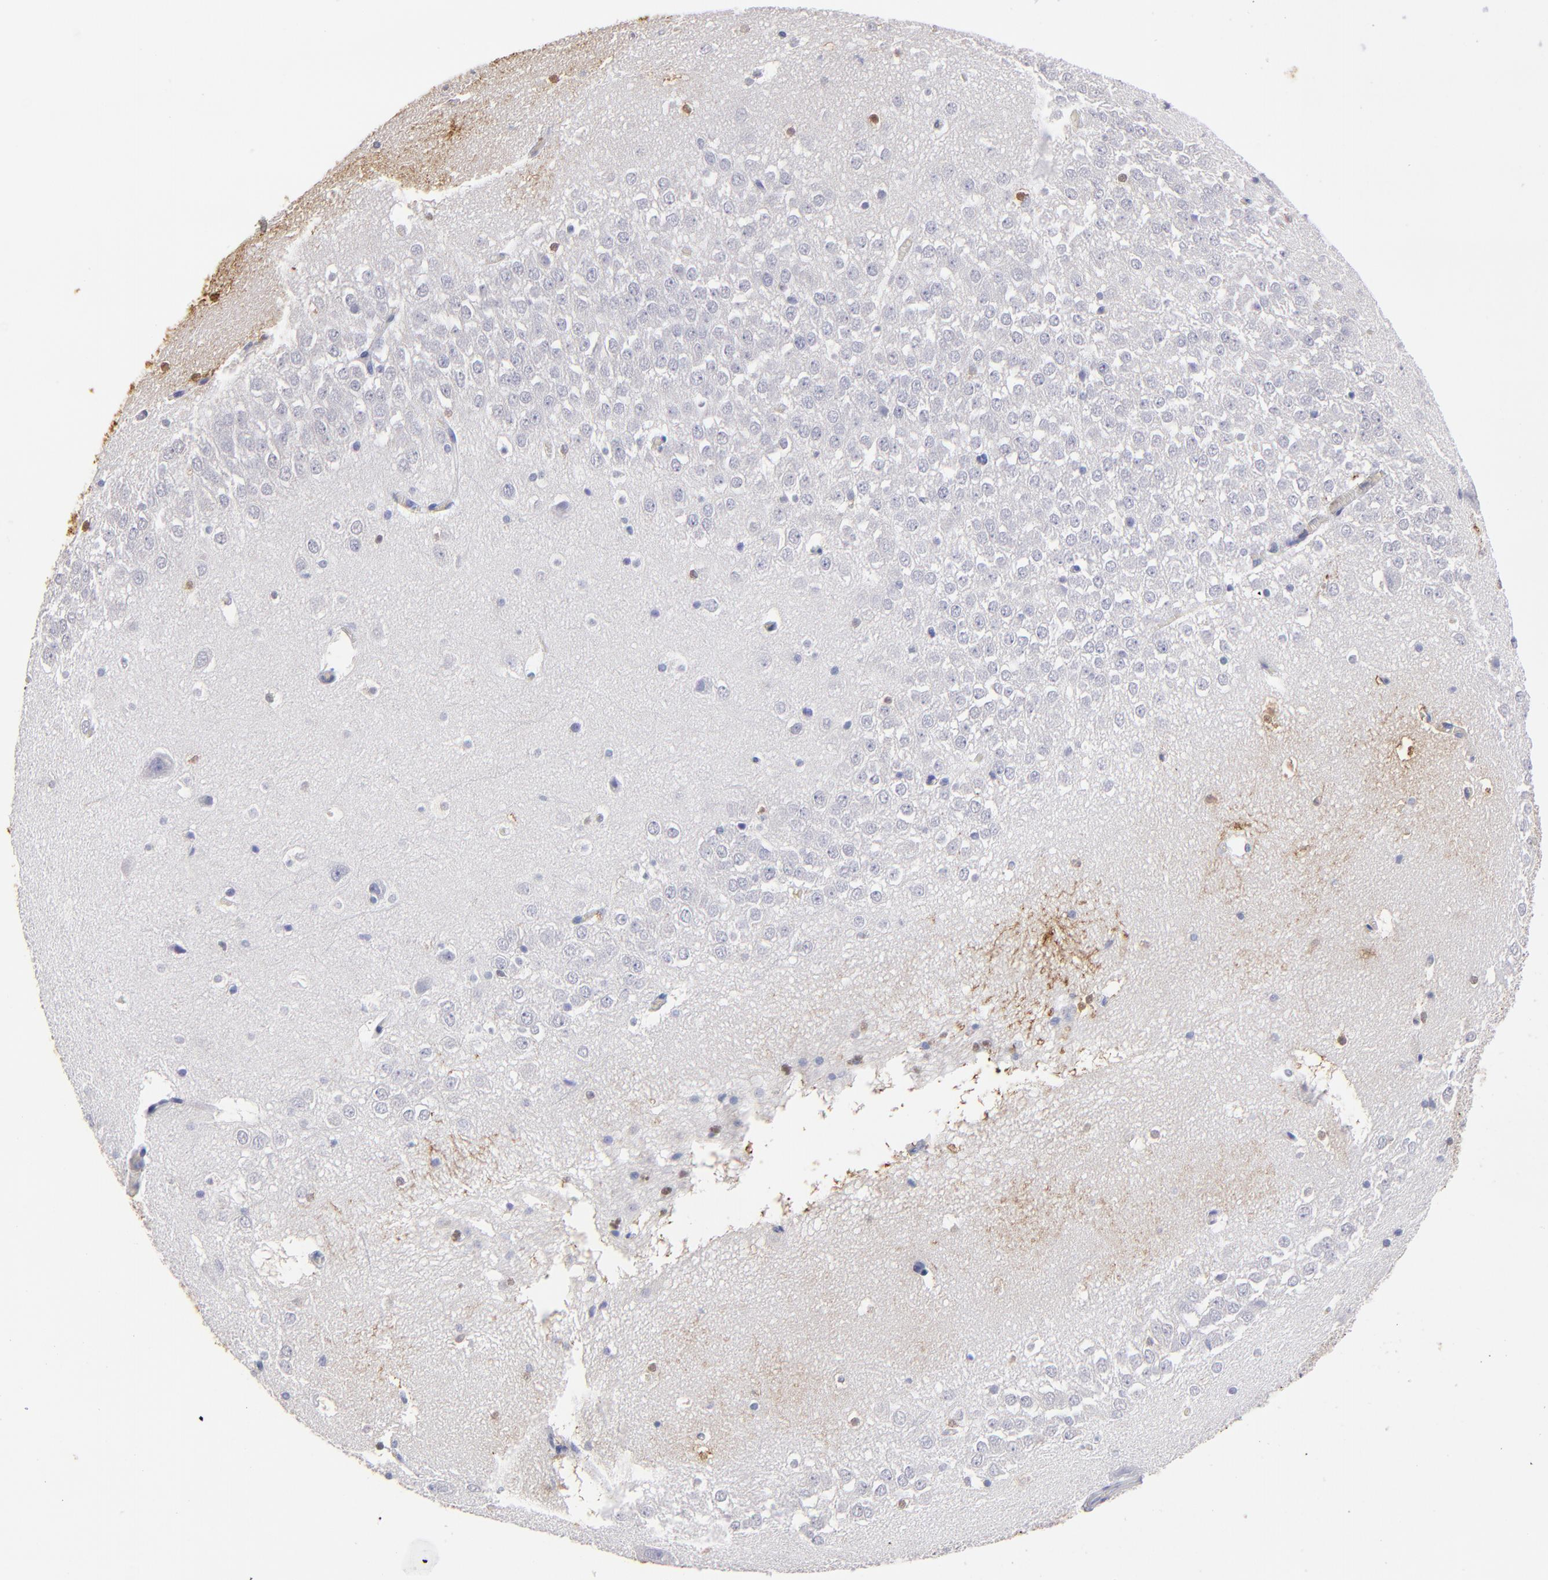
{"staining": {"intensity": "negative", "quantity": "none", "location": "none"}, "tissue": "hippocampus", "cell_type": "Glial cells", "image_type": "normal", "snomed": [{"axis": "morphology", "description": "Normal tissue, NOS"}, {"axis": "topography", "description": "Hippocampus"}], "caption": "This histopathology image is of unremarkable hippocampus stained with immunohistochemistry to label a protein in brown with the nuclei are counter-stained blue. There is no expression in glial cells.", "gene": "FABP4", "patient": {"sex": "male", "age": 45}}